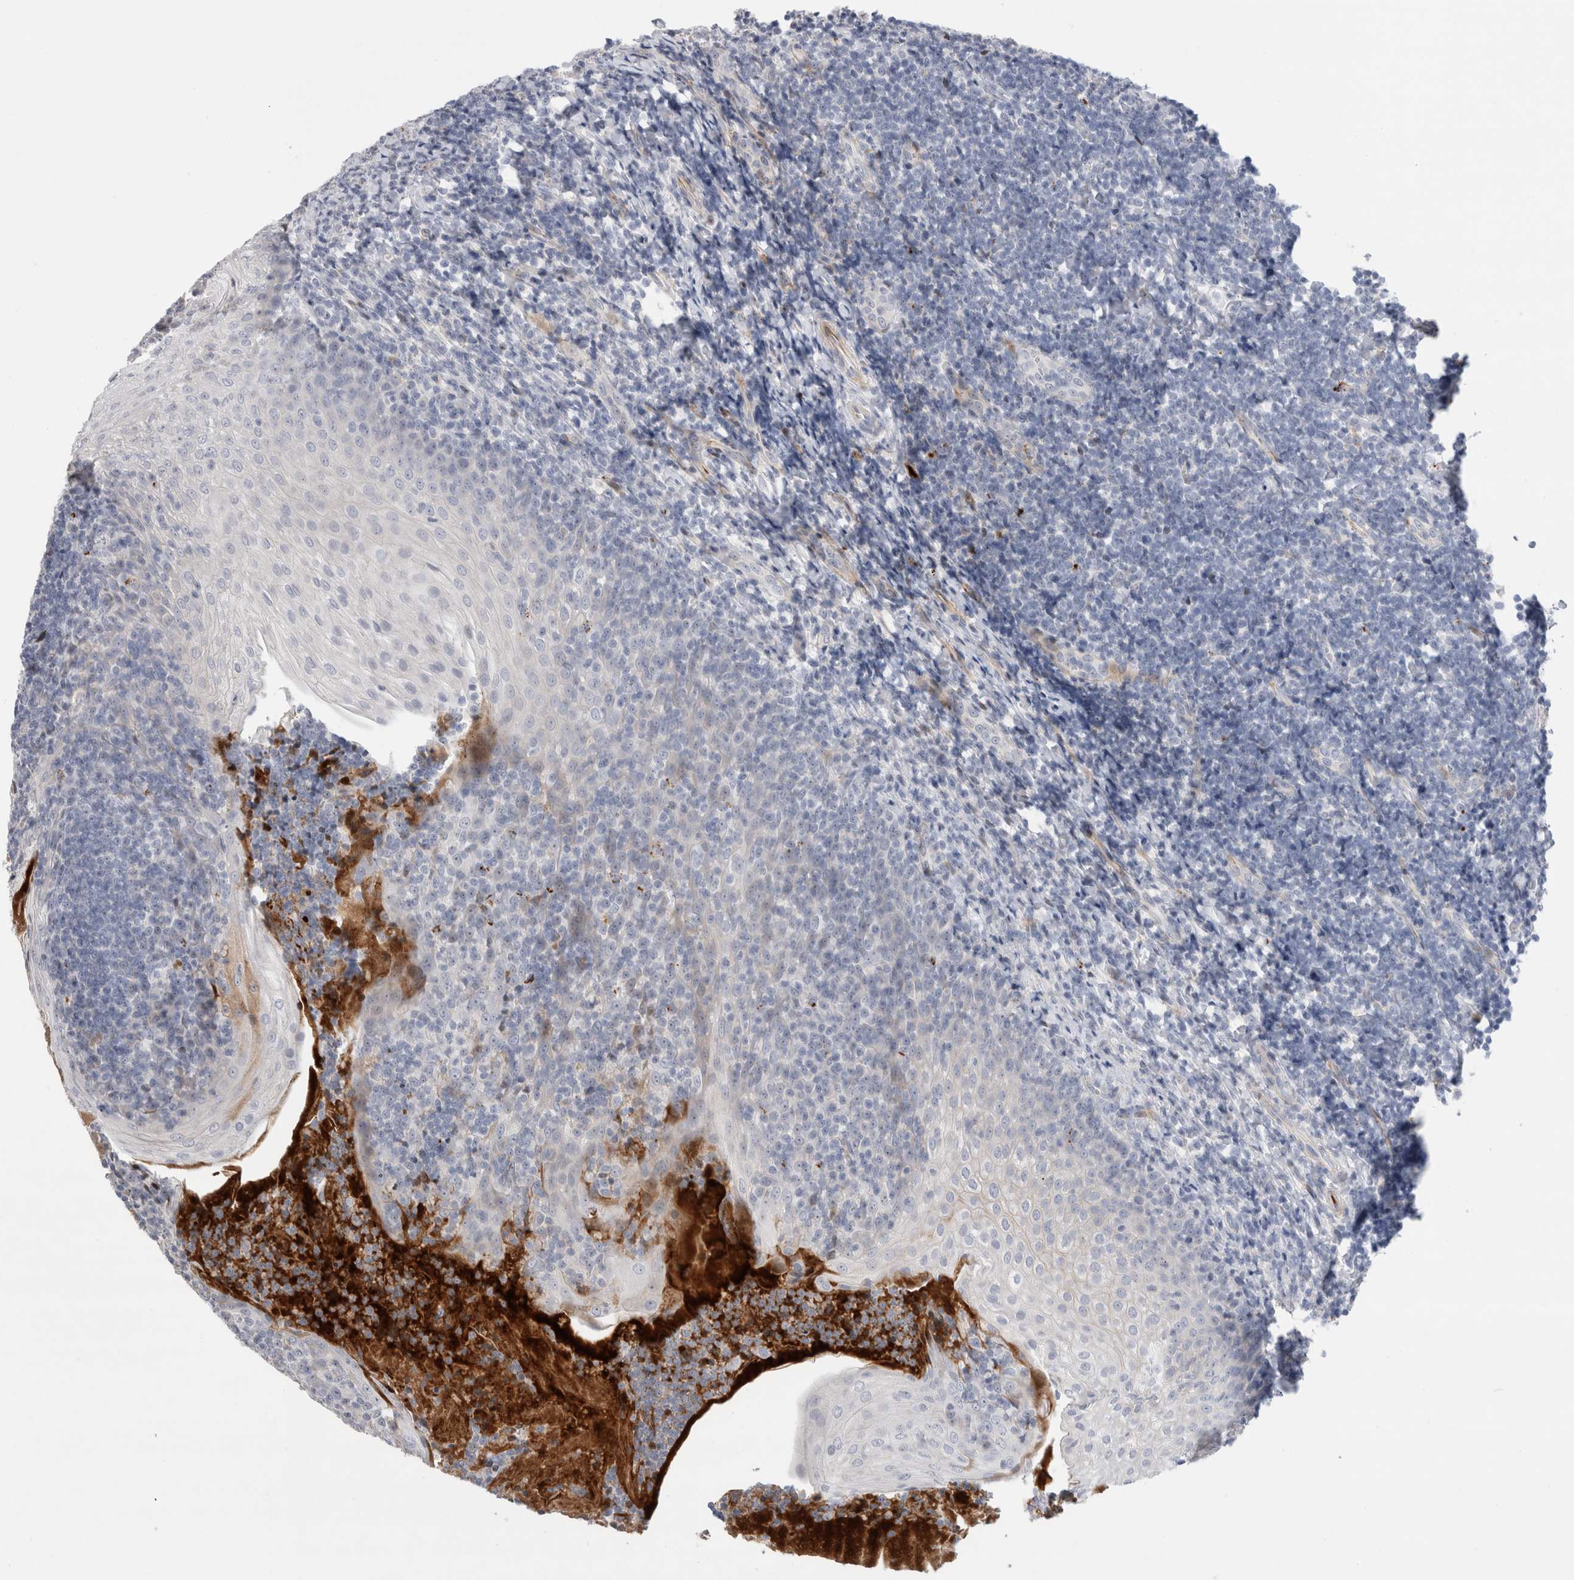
{"staining": {"intensity": "negative", "quantity": "none", "location": "none"}, "tissue": "tonsil", "cell_type": "Germinal center cells", "image_type": "normal", "snomed": [{"axis": "morphology", "description": "Normal tissue, NOS"}, {"axis": "topography", "description": "Tonsil"}], "caption": "Tonsil was stained to show a protein in brown. There is no significant positivity in germinal center cells. (DAB IHC, high magnification).", "gene": "ECHDC2", "patient": {"sex": "male", "age": 27}}